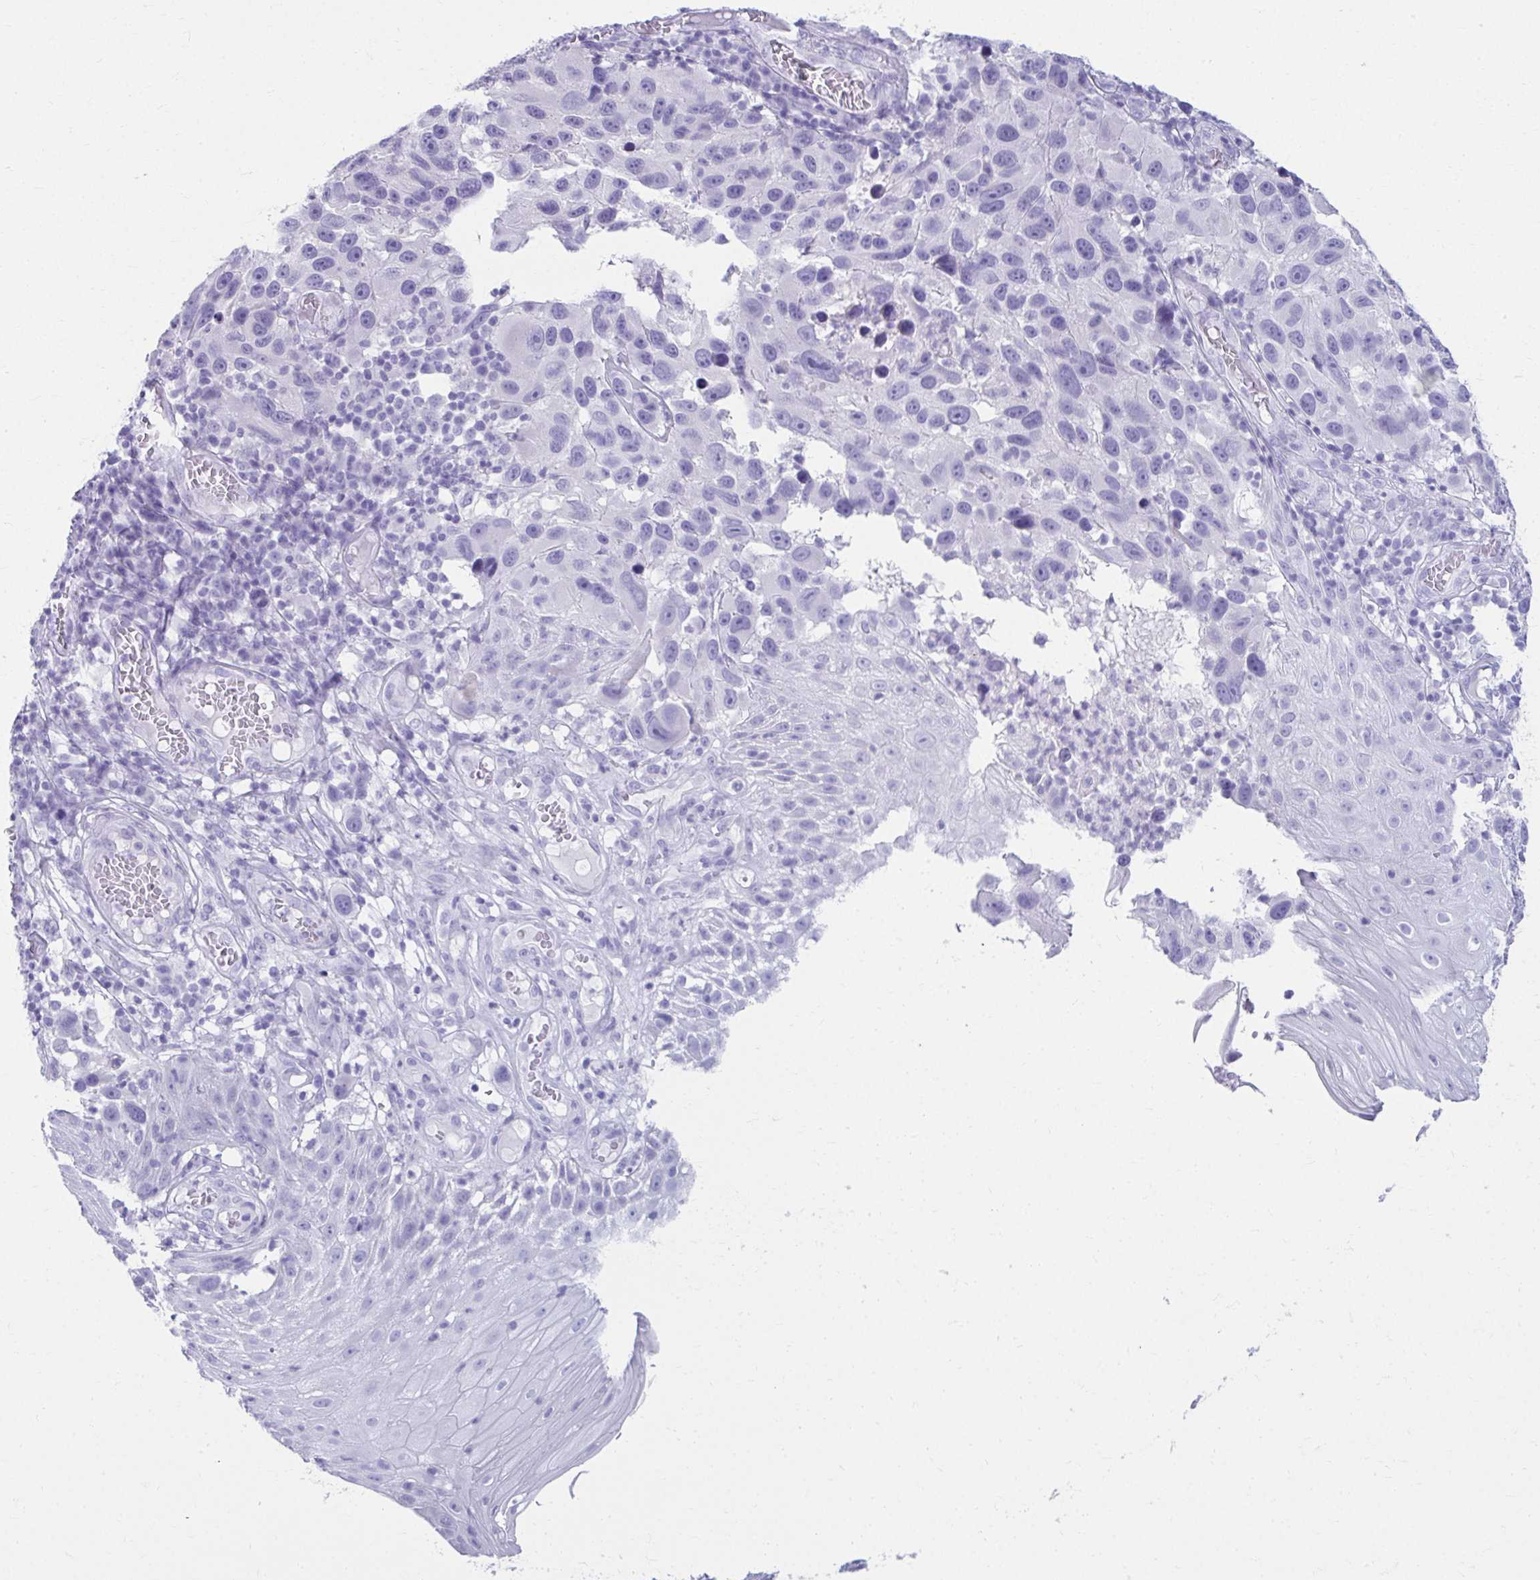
{"staining": {"intensity": "negative", "quantity": "none", "location": "none"}, "tissue": "melanoma", "cell_type": "Tumor cells", "image_type": "cancer", "snomed": [{"axis": "morphology", "description": "Malignant melanoma, NOS"}, {"axis": "topography", "description": "Skin"}], "caption": "Tumor cells show no significant protein expression in malignant melanoma. (DAB immunohistochemistry (IHC), high magnification).", "gene": "ATP4B", "patient": {"sex": "male", "age": 53}}